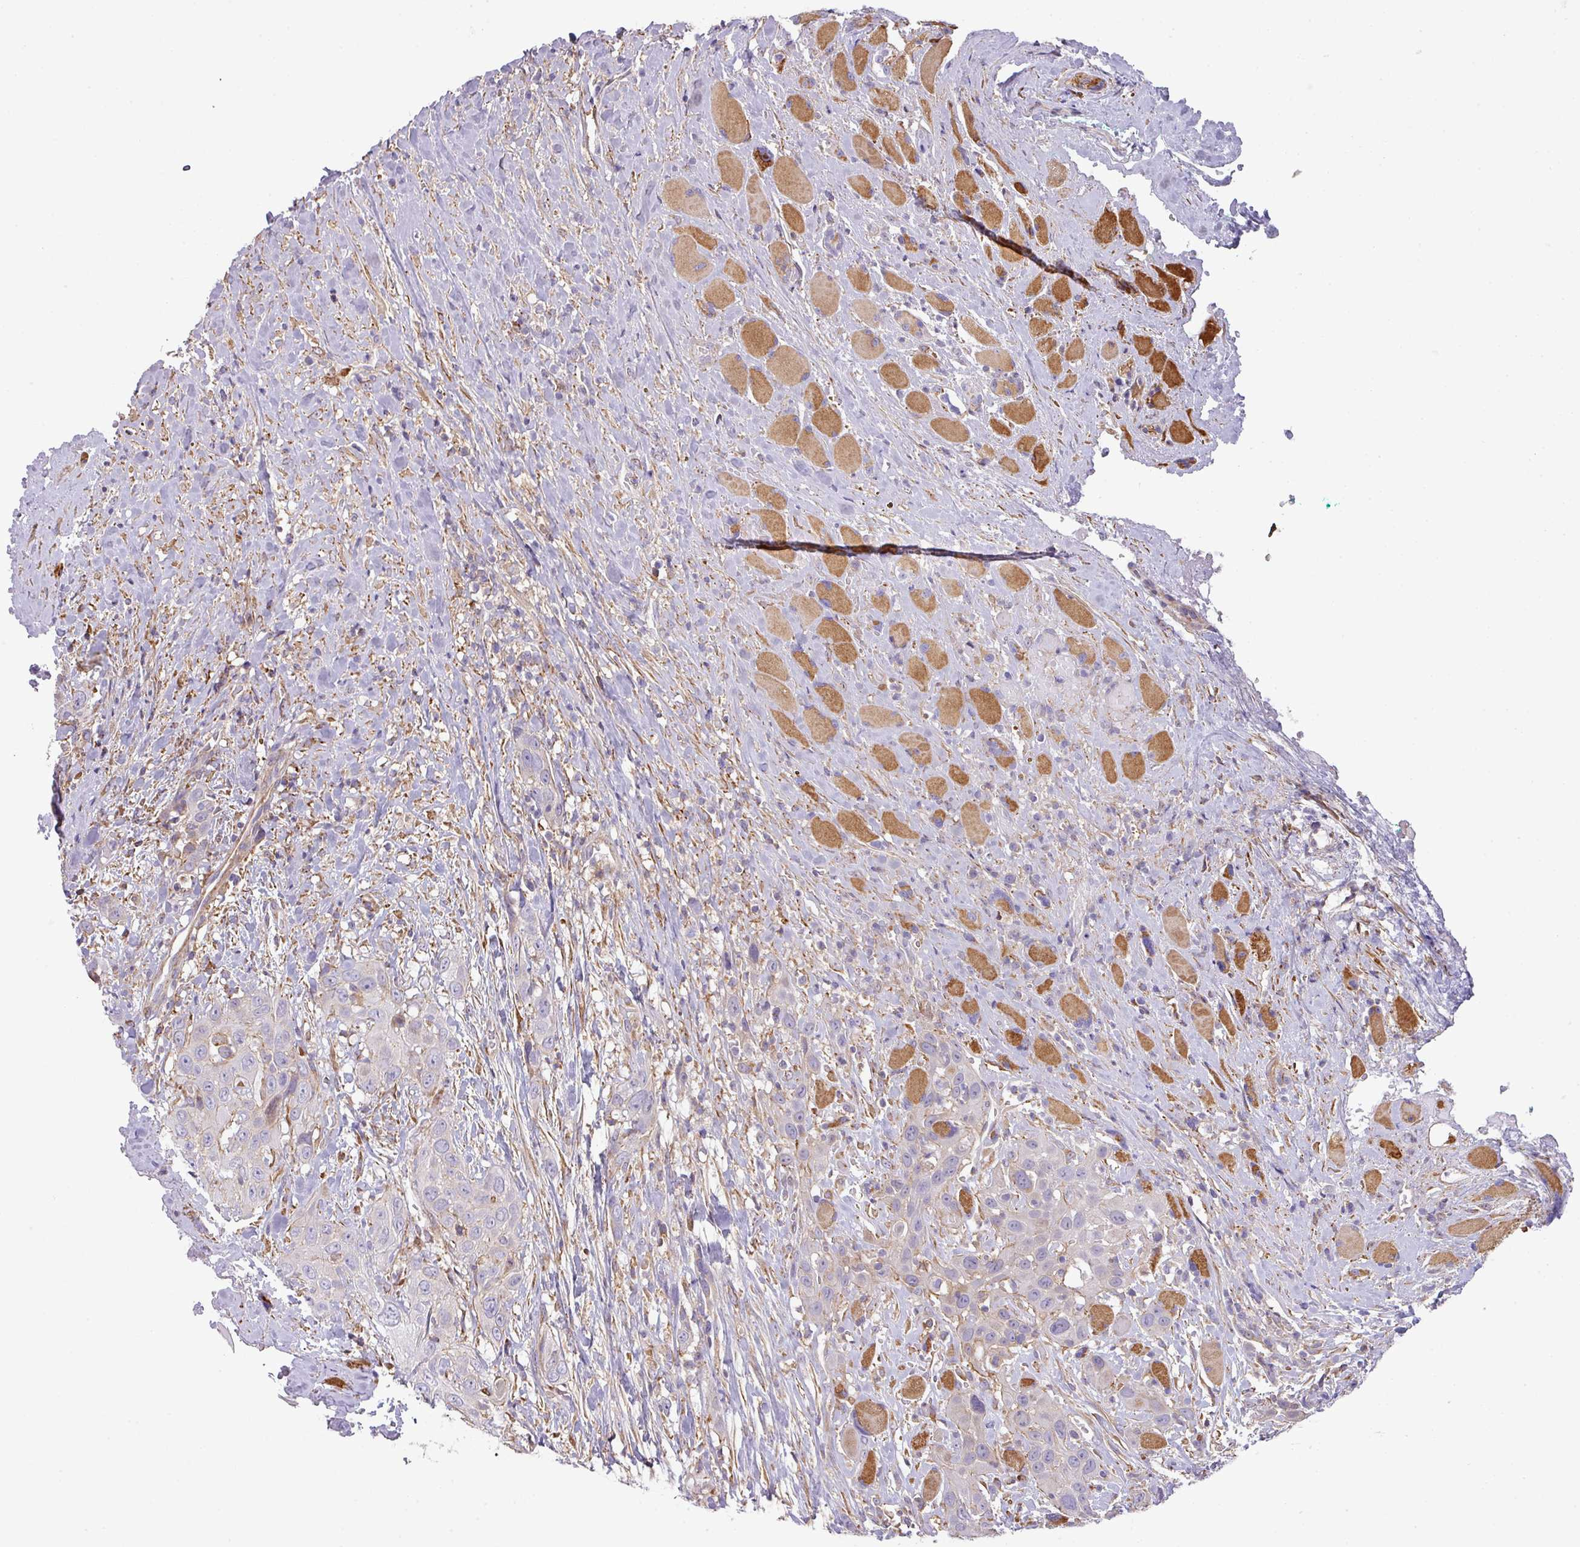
{"staining": {"intensity": "negative", "quantity": "none", "location": "none"}, "tissue": "head and neck cancer", "cell_type": "Tumor cells", "image_type": "cancer", "snomed": [{"axis": "morphology", "description": "Squamous cell carcinoma, NOS"}, {"axis": "topography", "description": "Head-Neck"}], "caption": "Photomicrograph shows no protein expression in tumor cells of squamous cell carcinoma (head and neck) tissue.", "gene": "LRRC41", "patient": {"sex": "male", "age": 81}}